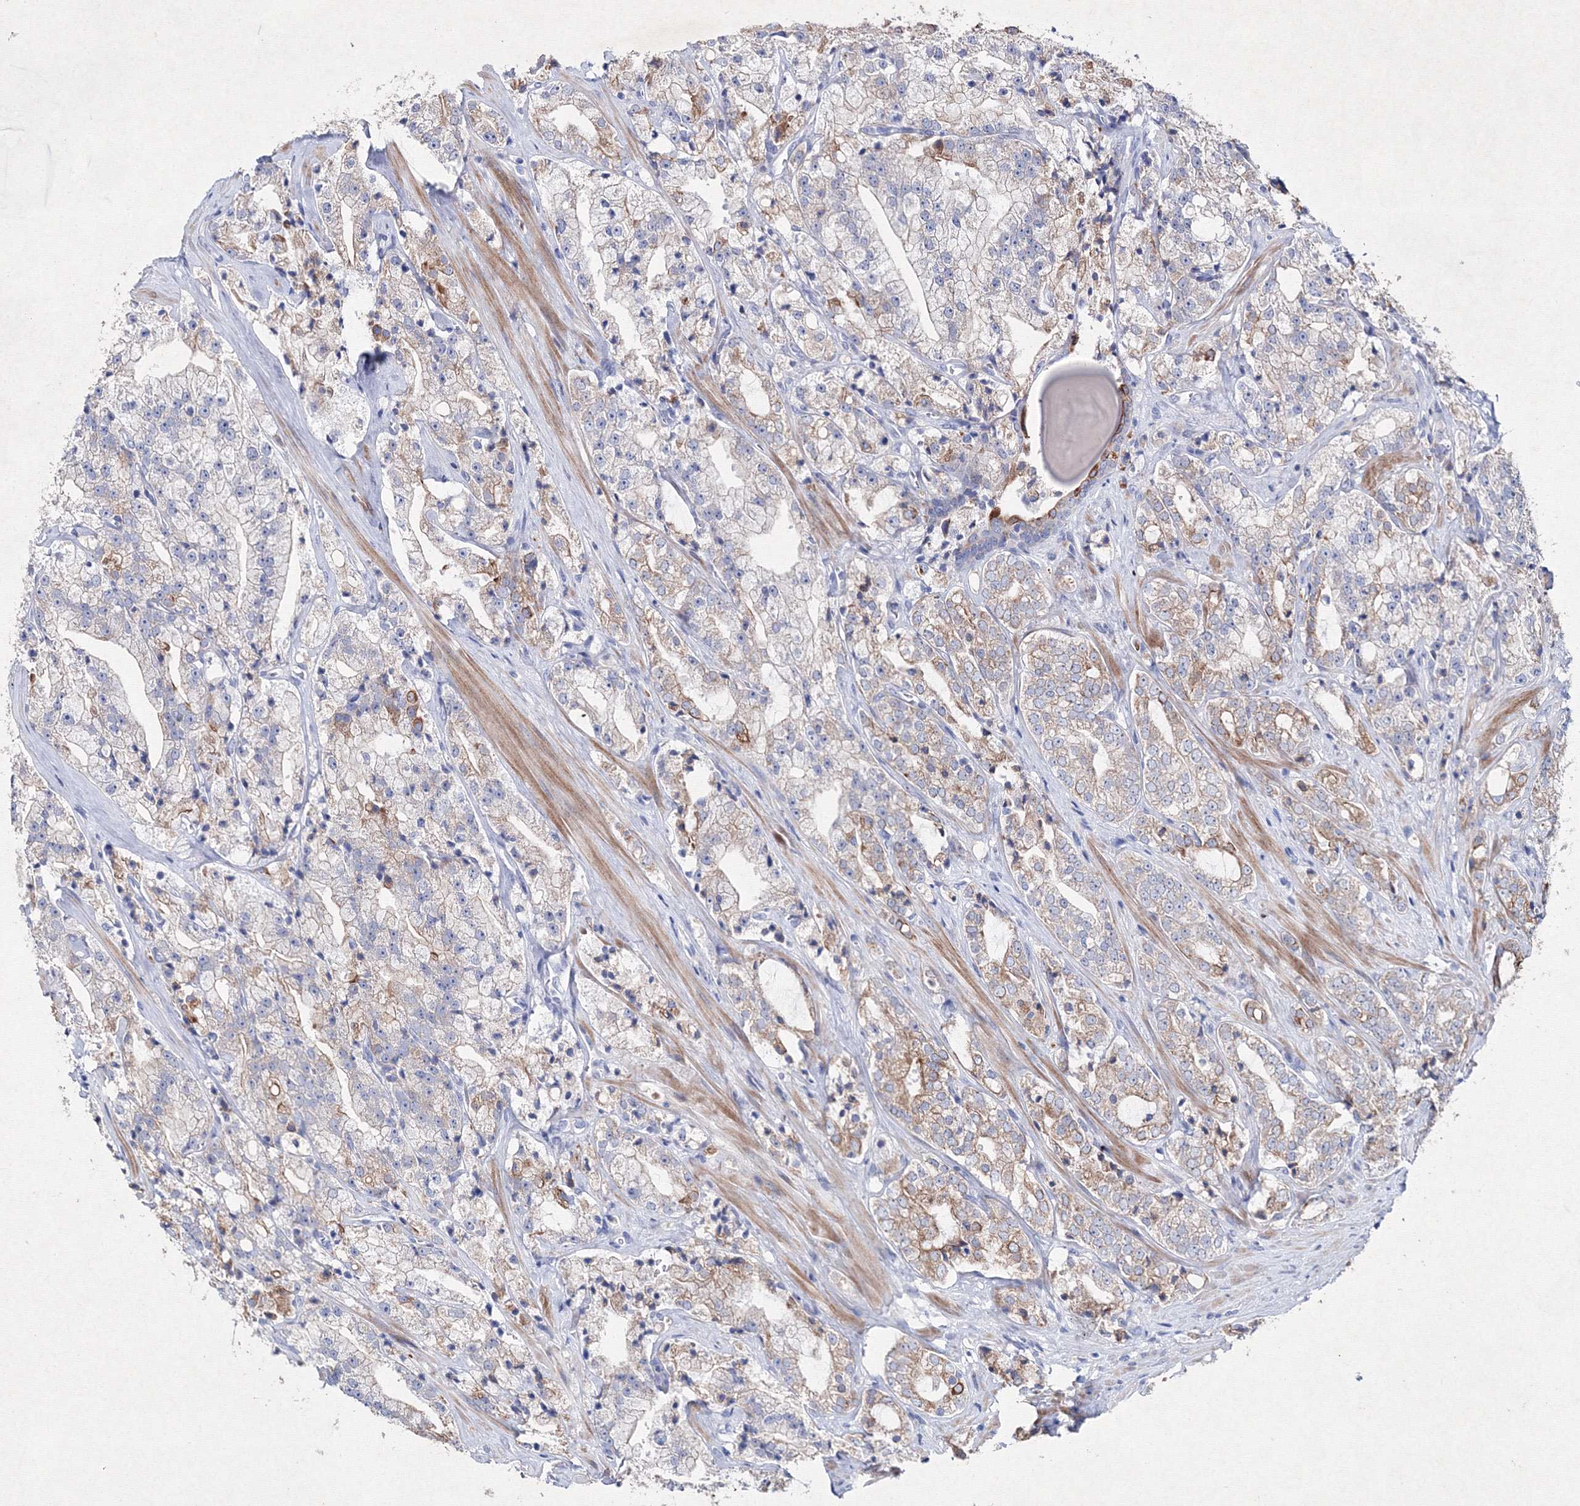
{"staining": {"intensity": "moderate", "quantity": "<25%", "location": "cytoplasmic/membranous"}, "tissue": "prostate cancer", "cell_type": "Tumor cells", "image_type": "cancer", "snomed": [{"axis": "morphology", "description": "Adenocarcinoma, High grade"}, {"axis": "topography", "description": "Prostate"}], "caption": "IHC (DAB (3,3'-diaminobenzidine)) staining of prostate cancer (adenocarcinoma (high-grade)) reveals moderate cytoplasmic/membranous protein staining in approximately <25% of tumor cells.", "gene": "SMIM29", "patient": {"sex": "male", "age": 64}}